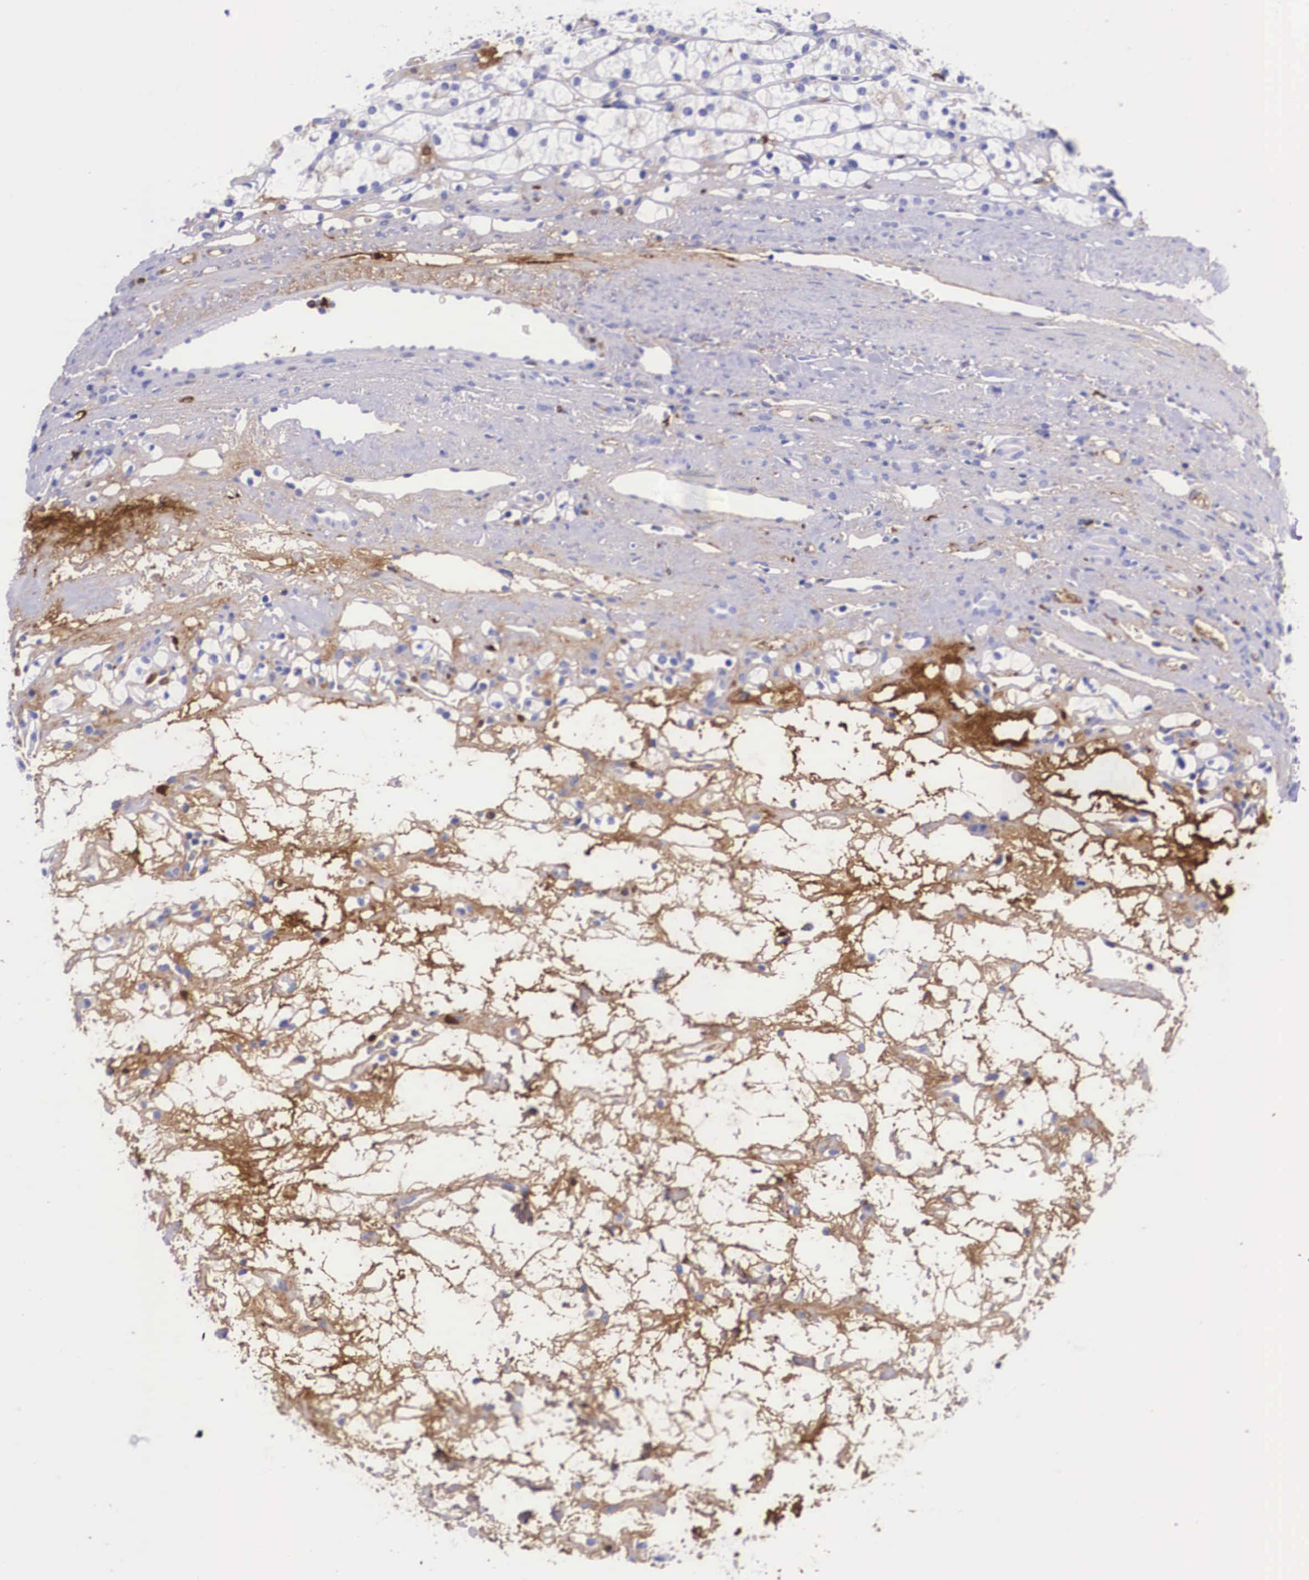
{"staining": {"intensity": "negative", "quantity": "none", "location": "none"}, "tissue": "renal cancer", "cell_type": "Tumor cells", "image_type": "cancer", "snomed": [{"axis": "morphology", "description": "Adenocarcinoma, NOS"}, {"axis": "topography", "description": "Kidney"}], "caption": "High magnification brightfield microscopy of adenocarcinoma (renal) stained with DAB (3,3'-diaminobenzidine) (brown) and counterstained with hematoxylin (blue): tumor cells show no significant positivity.", "gene": "PLG", "patient": {"sex": "female", "age": 60}}